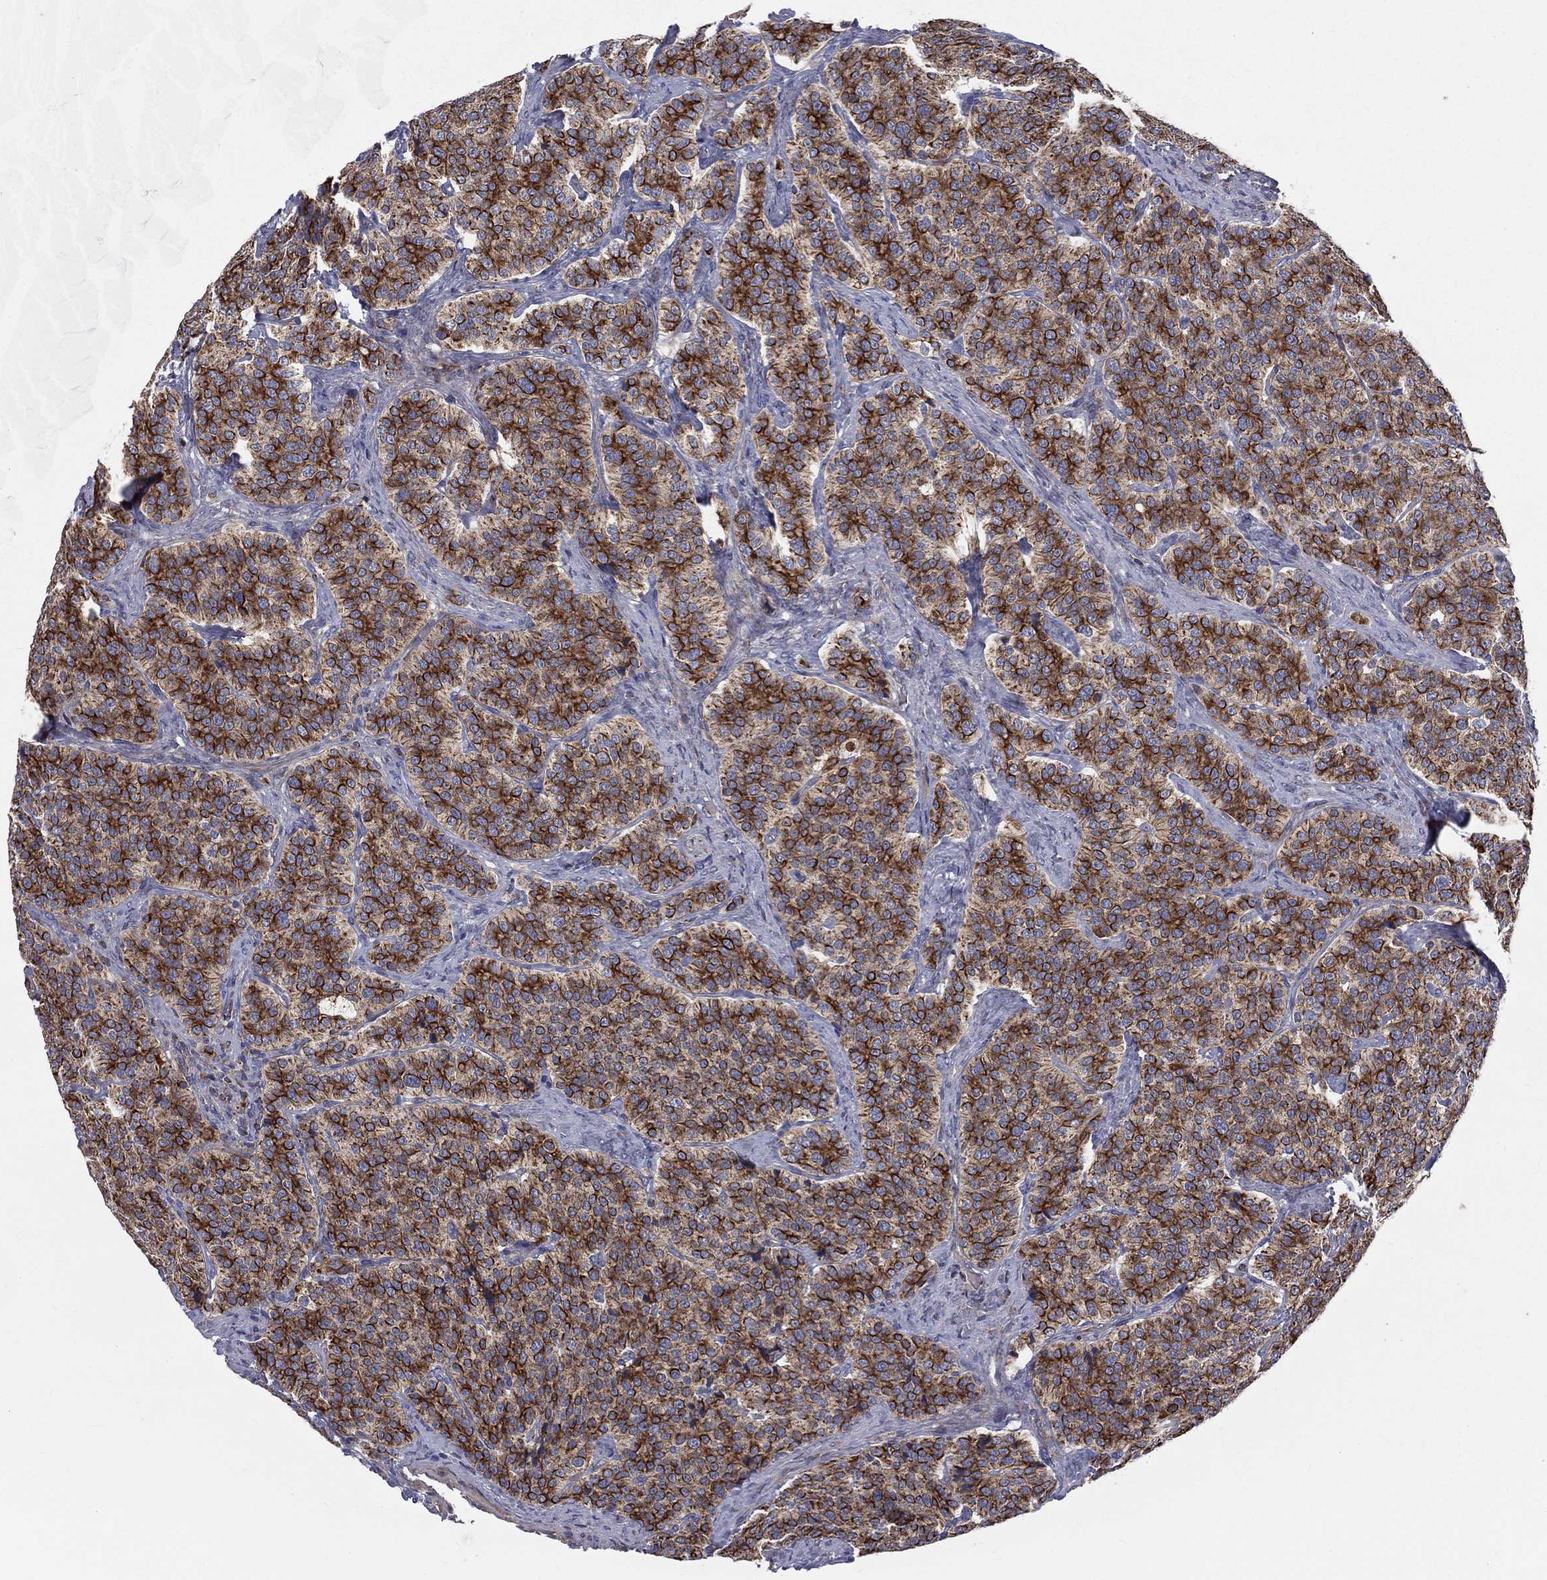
{"staining": {"intensity": "strong", "quantity": ">75%", "location": "cytoplasmic/membranous"}, "tissue": "carcinoid", "cell_type": "Tumor cells", "image_type": "cancer", "snomed": [{"axis": "morphology", "description": "Carcinoid, malignant, NOS"}, {"axis": "topography", "description": "Small intestine"}], "caption": "The histopathology image exhibits immunohistochemical staining of carcinoid. There is strong cytoplasmic/membranous positivity is present in approximately >75% of tumor cells.", "gene": "MIX23", "patient": {"sex": "female", "age": 58}}